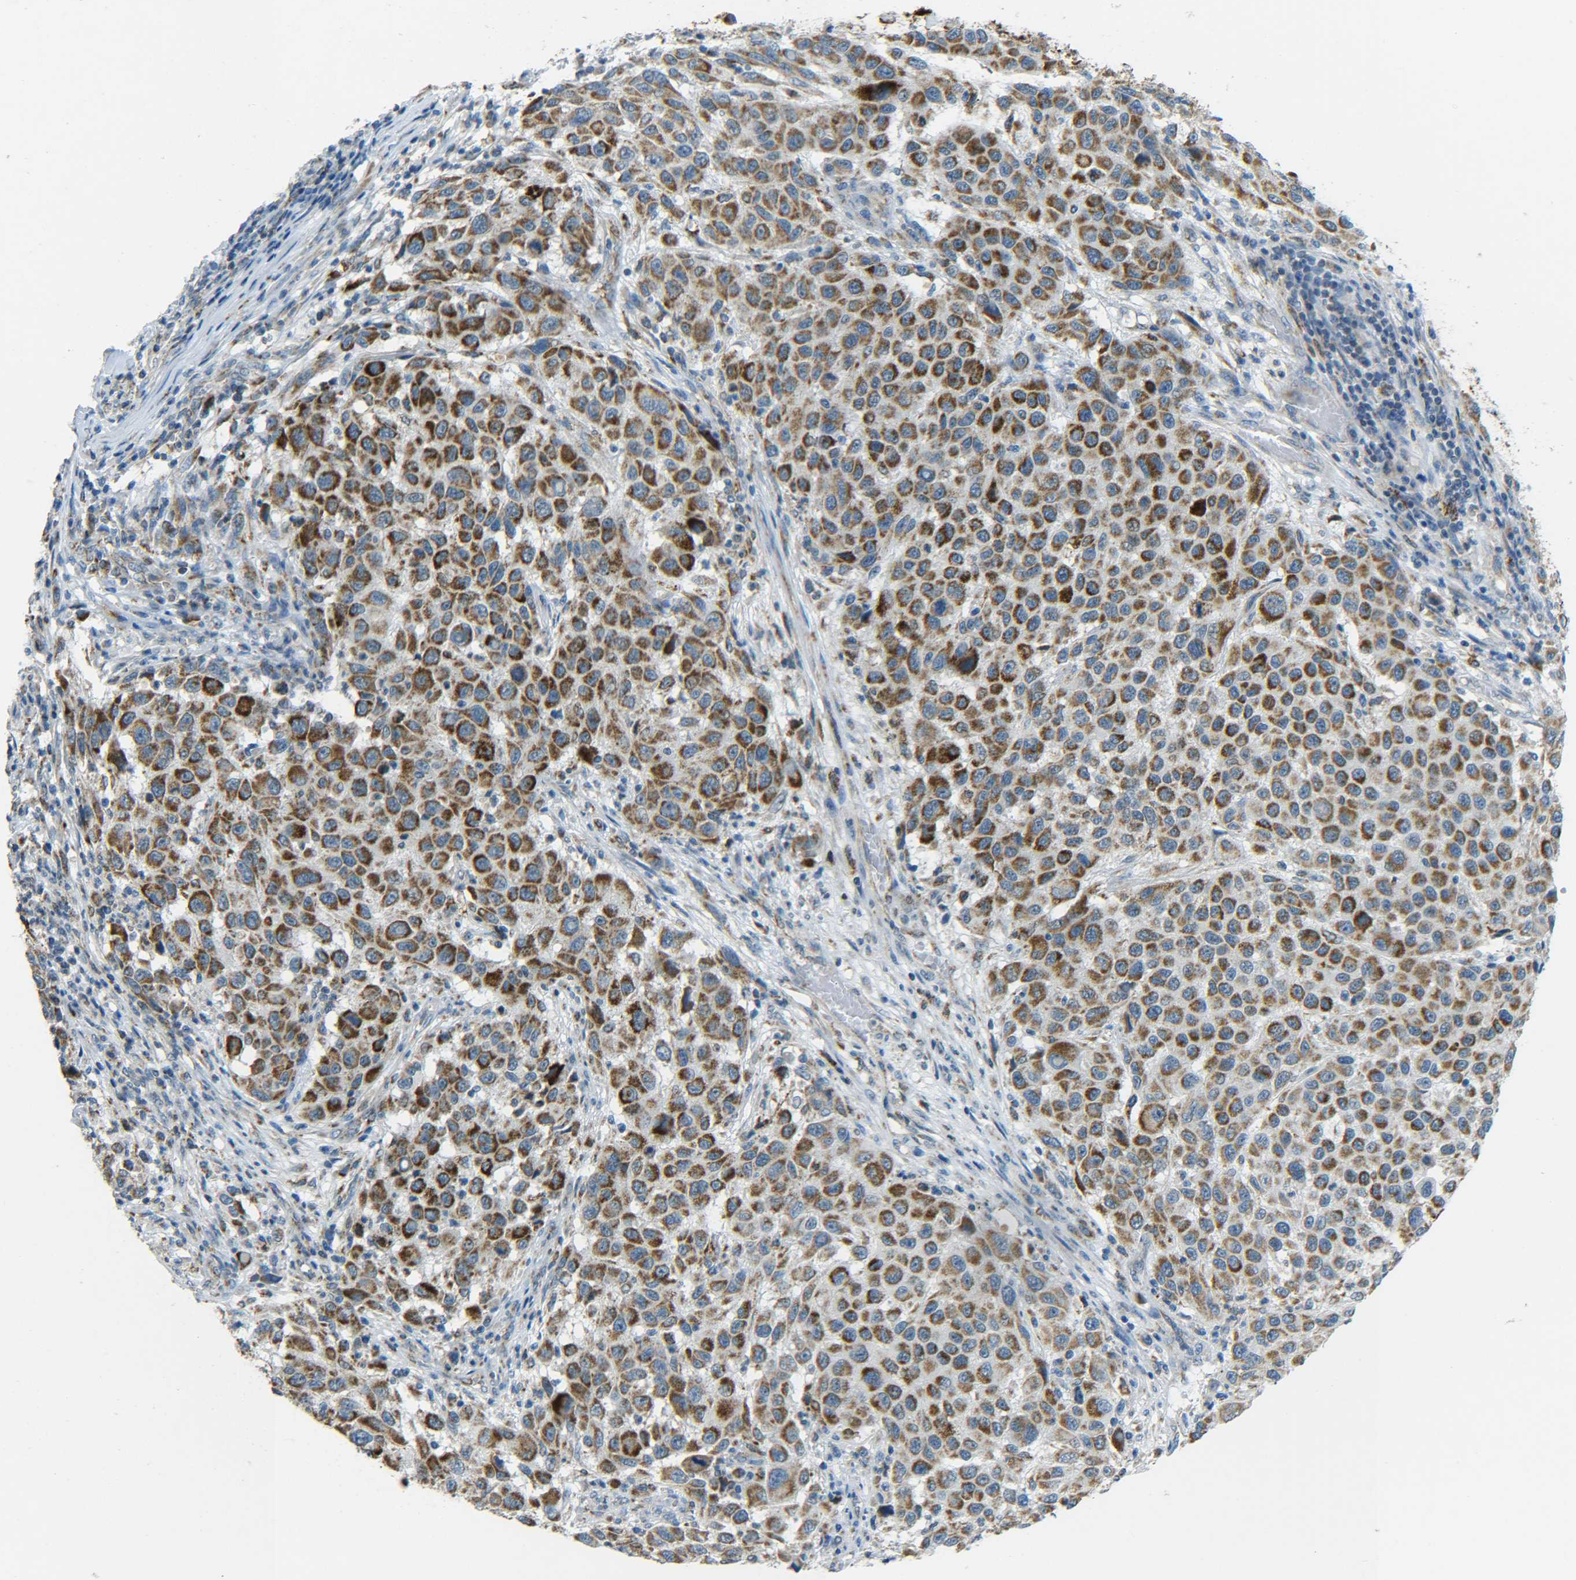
{"staining": {"intensity": "moderate", "quantity": ">75%", "location": "cytoplasmic/membranous"}, "tissue": "melanoma", "cell_type": "Tumor cells", "image_type": "cancer", "snomed": [{"axis": "morphology", "description": "Malignant melanoma, Metastatic site"}, {"axis": "topography", "description": "Lymph node"}], "caption": "Immunohistochemistry (DAB (3,3'-diaminobenzidine)) staining of human malignant melanoma (metastatic site) displays moderate cytoplasmic/membranous protein positivity in approximately >75% of tumor cells.", "gene": "CYB5R1", "patient": {"sex": "male", "age": 61}}